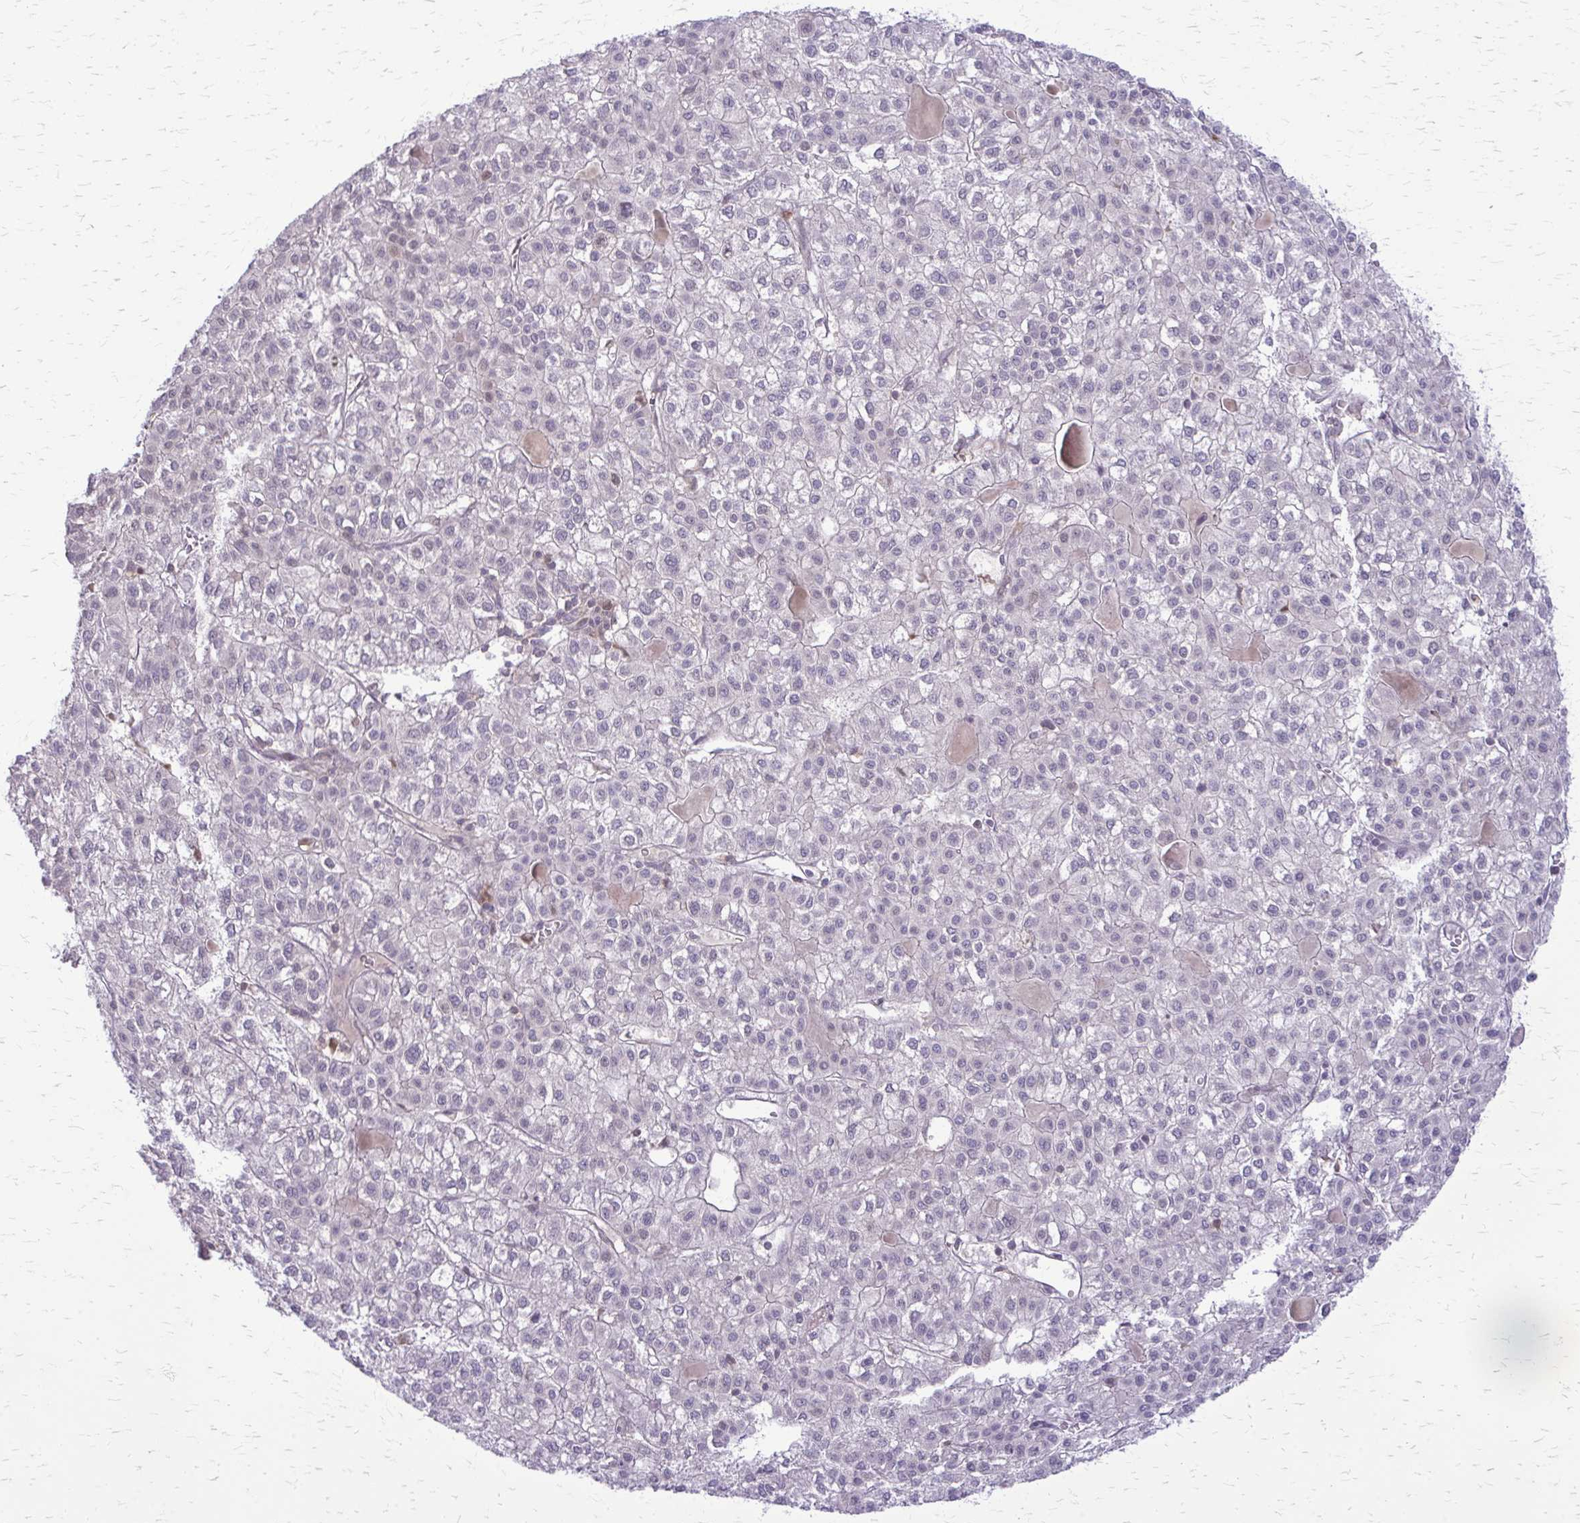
{"staining": {"intensity": "negative", "quantity": "none", "location": "none"}, "tissue": "liver cancer", "cell_type": "Tumor cells", "image_type": "cancer", "snomed": [{"axis": "morphology", "description": "Carcinoma, Hepatocellular, NOS"}, {"axis": "topography", "description": "Liver"}], "caption": "This photomicrograph is of liver hepatocellular carcinoma stained with immunohistochemistry (IHC) to label a protein in brown with the nuclei are counter-stained blue. There is no positivity in tumor cells. The staining is performed using DAB brown chromogen with nuclei counter-stained in using hematoxylin.", "gene": "GLRX", "patient": {"sex": "female", "age": 43}}